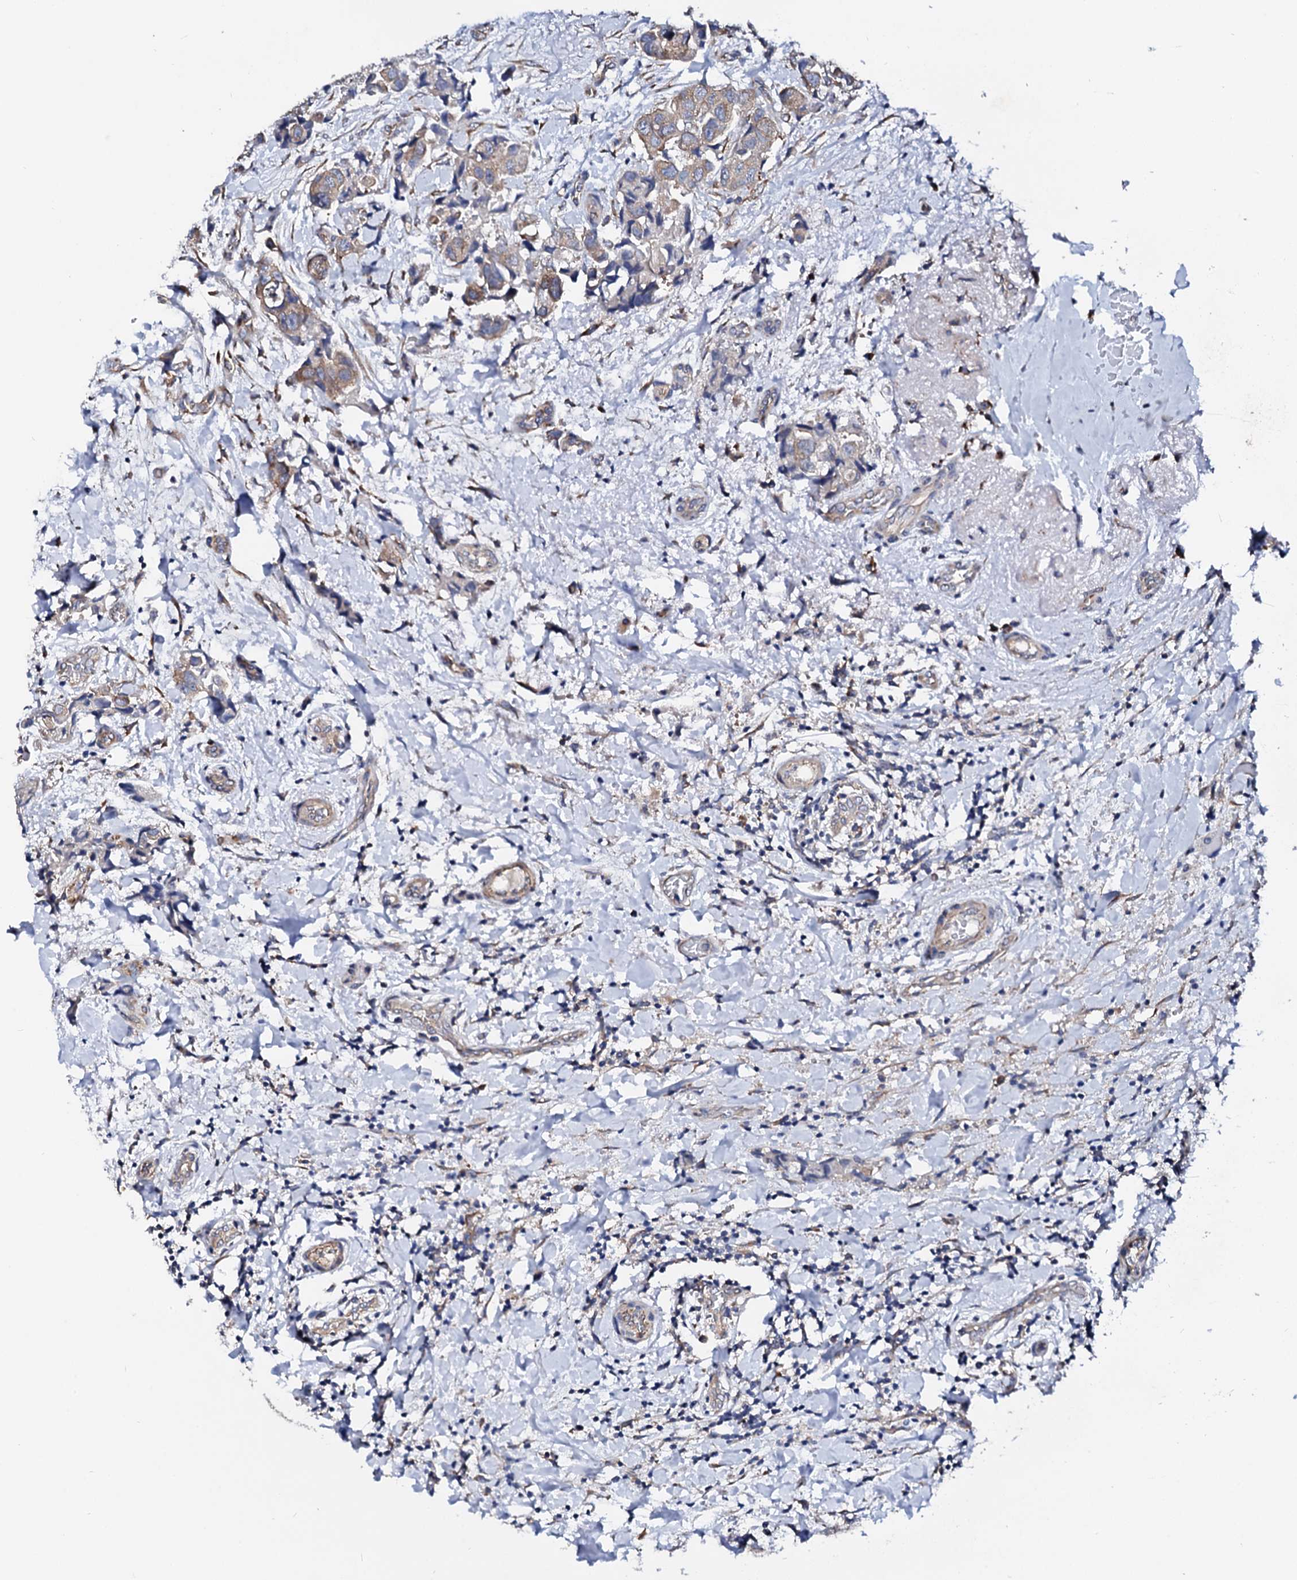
{"staining": {"intensity": "weak", "quantity": "25%-75%", "location": "cytoplasmic/membranous"}, "tissue": "breast cancer", "cell_type": "Tumor cells", "image_type": "cancer", "snomed": [{"axis": "morphology", "description": "Normal tissue, NOS"}, {"axis": "morphology", "description": "Duct carcinoma"}, {"axis": "topography", "description": "Breast"}], "caption": "A histopathology image of breast cancer (intraductal carcinoma) stained for a protein exhibits weak cytoplasmic/membranous brown staining in tumor cells.", "gene": "NUP58", "patient": {"sex": "female", "age": 62}}